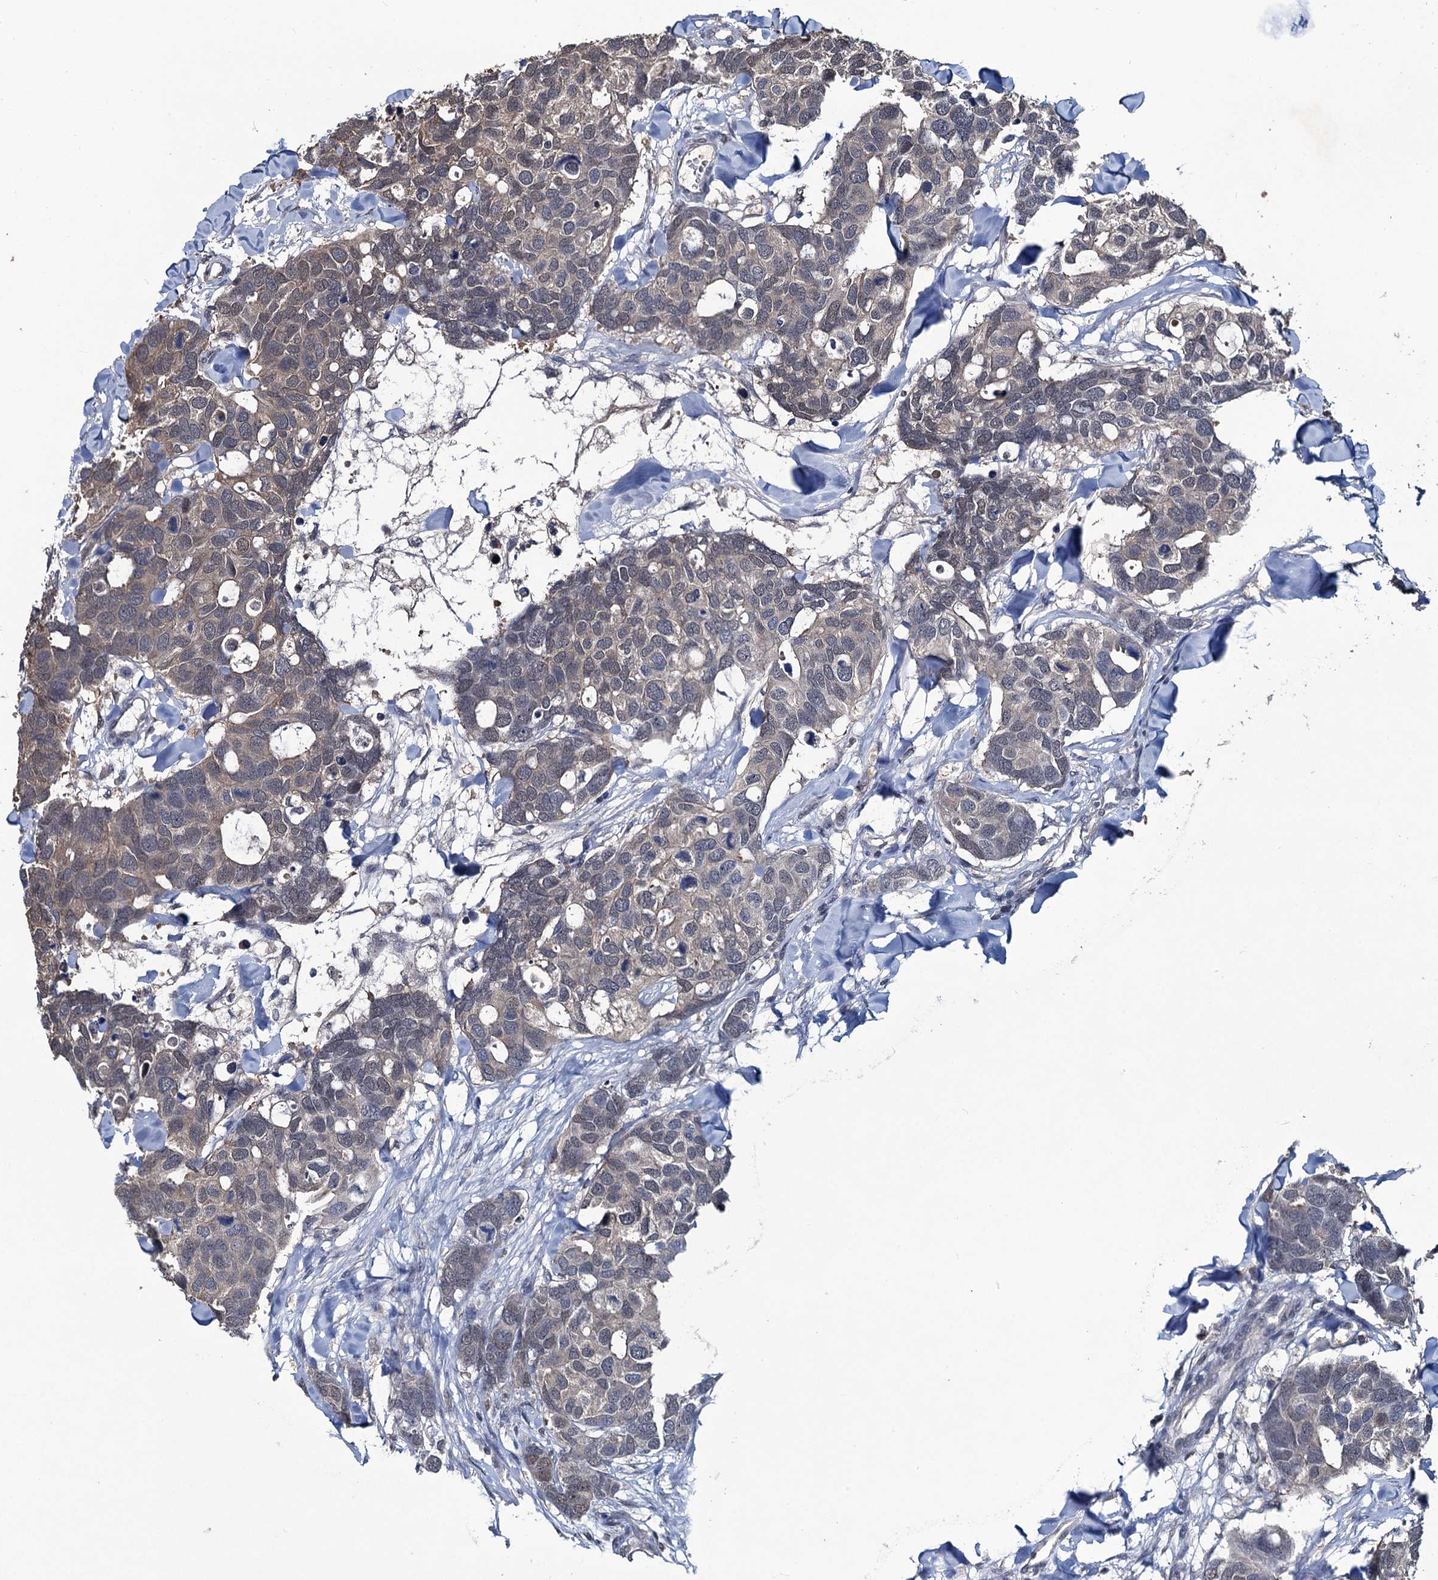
{"staining": {"intensity": "weak", "quantity": "<25%", "location": "cytoplasmic/membranous"}, "tissue": "breast cancer", "cell_type": "Tumor cells", "image_type": "cancer", "snomed": [{"axis": "morphology", "description": "Duct carcinoma"}, {"axis": "topography", "description": "Breast"}], "caption": "IHC histopathology image of human breast cancer stained for a protein (brown), which exhibits no expression in tumor cells. Nuclei are stained in blue.", "gene": "RTKN2", "patient": {"sex": "female", "age": 83}}